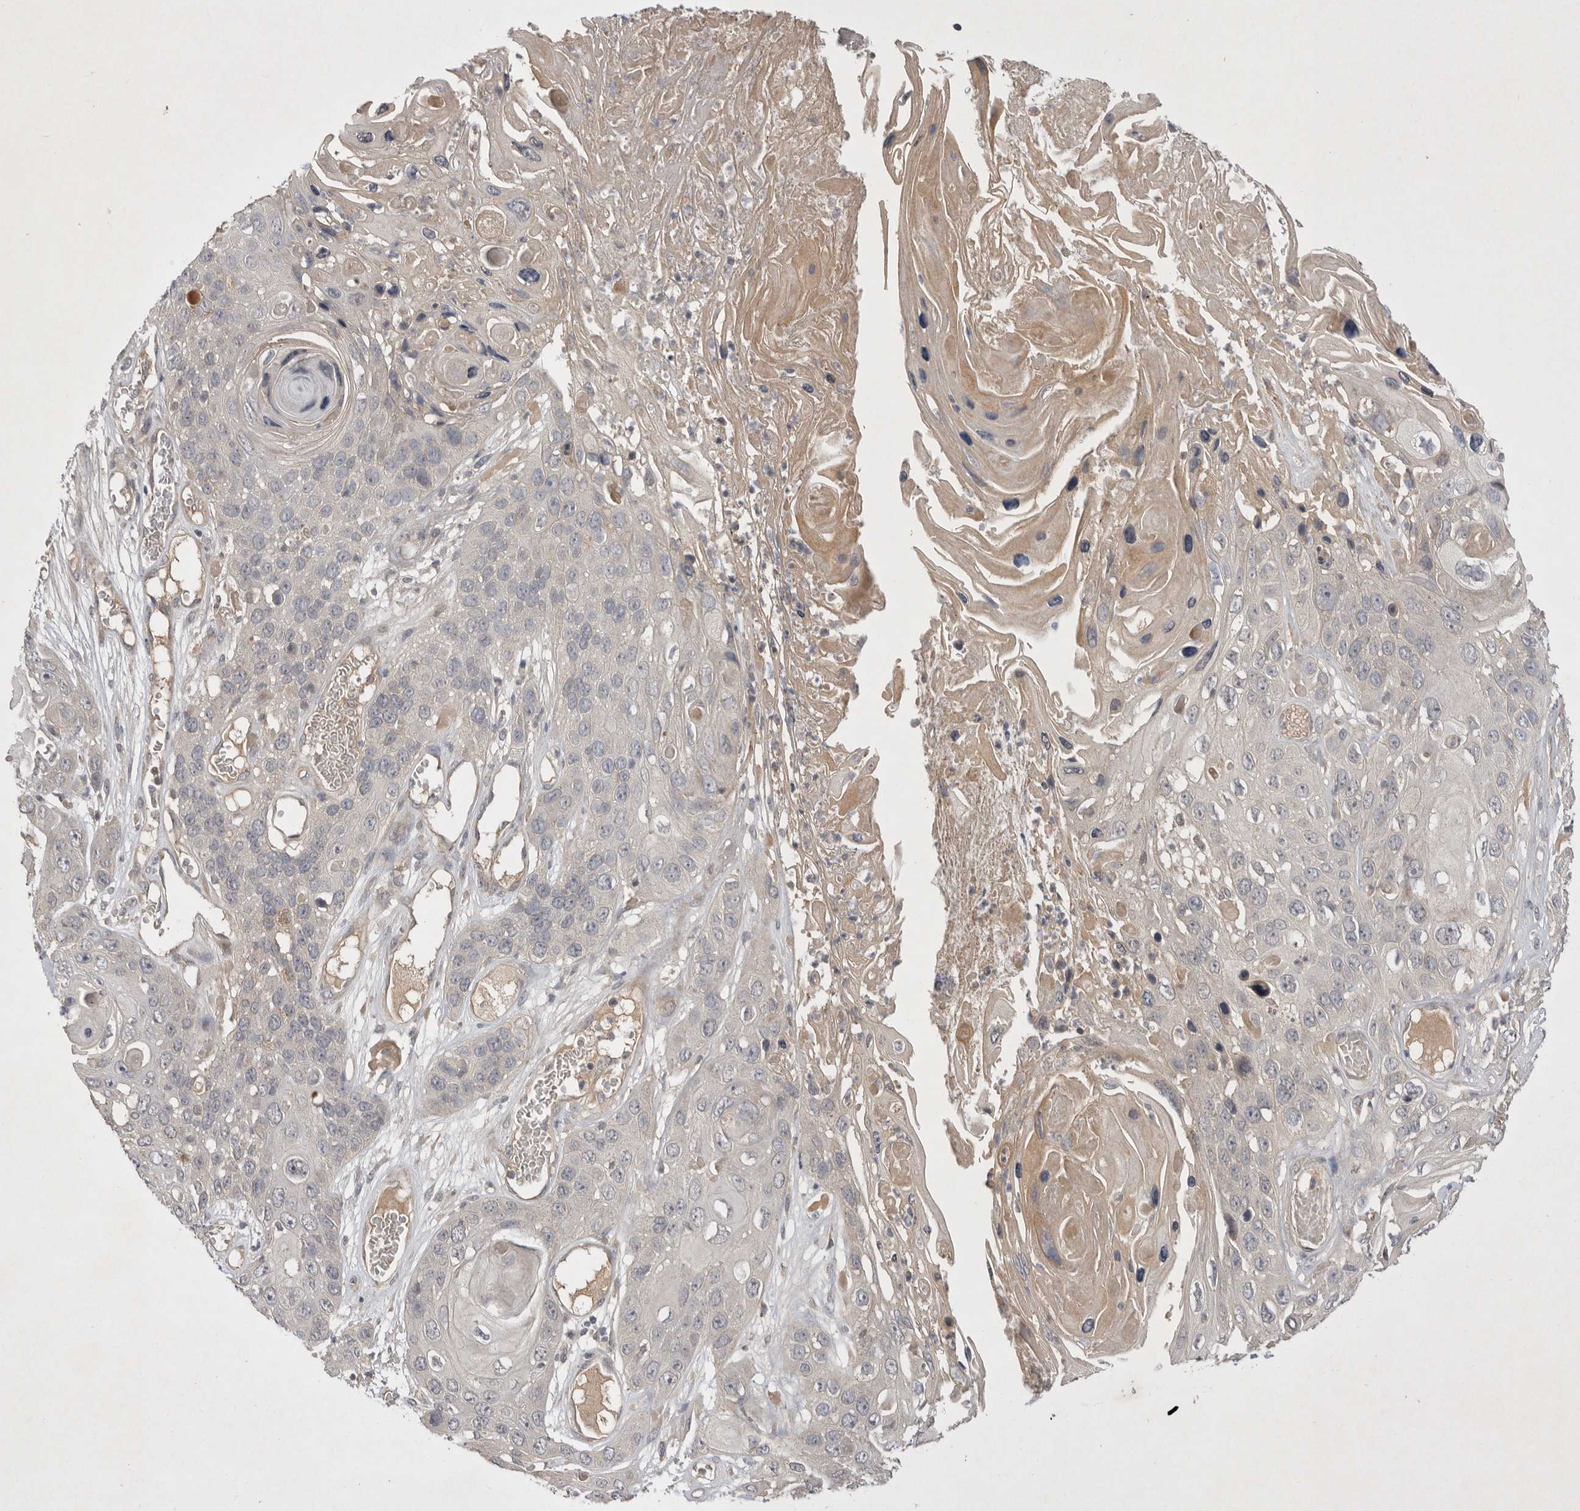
{"staining": {"intensity": "negative", "quantity": "none", "location": "none"}, "tissue": "skin cancer", "cell_type": "Tumor cells", "image_type": "cancer", "snomed": [{"axis": "morphology", "description": "Squamous cell carcinoma, NOS"}, {"axis": "topography", "description": "Skin"}], "caption": "The micrograph displays no staining of tumor cells in skin cancer.", "gene": "NRCAM", "patient": {"sex": "male", "age": 55}}